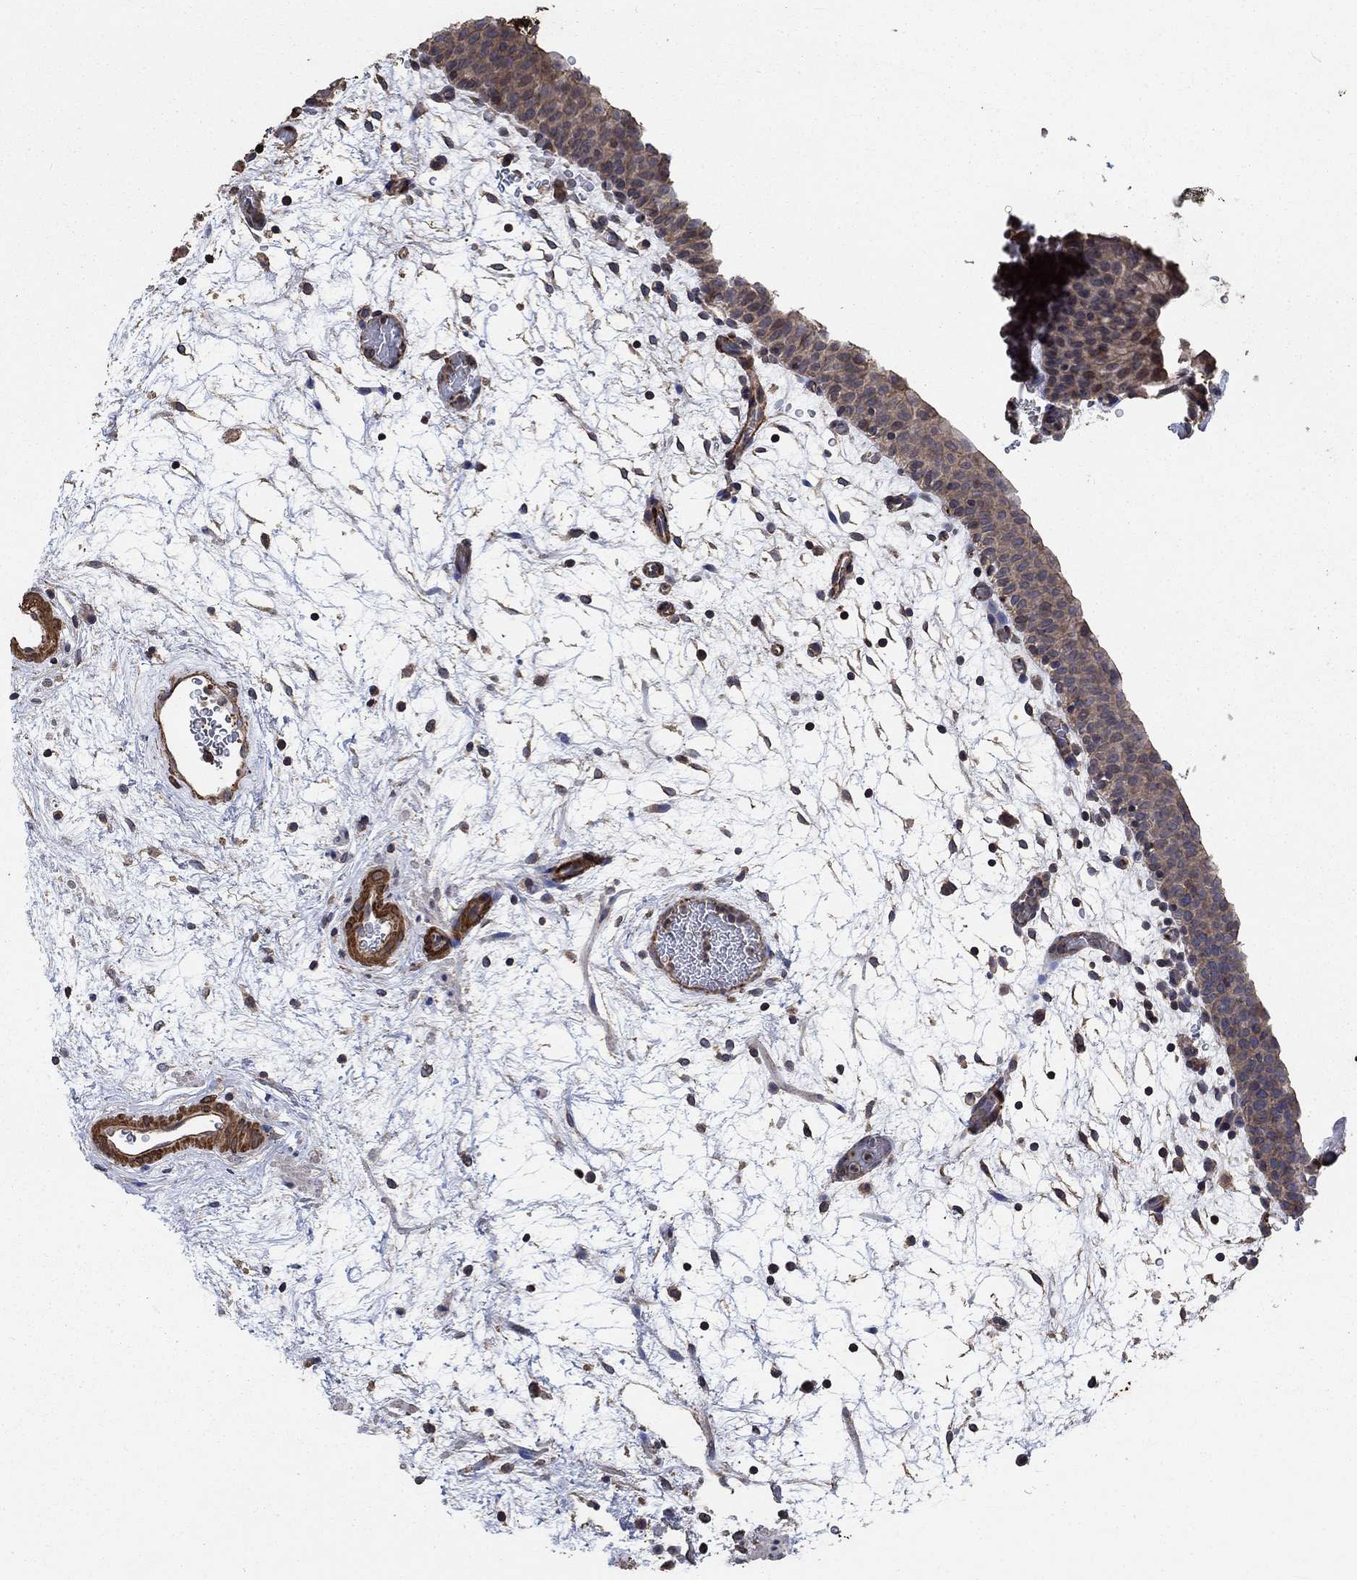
{"staining": {"intensity": "weak", "quantity": "<25%", "location": "cytoplasmic/membranous"}, "tissue": "urinary bladder", "cell_type": "Urothelial cells", "image_type": "normal", "snomed": [{"axis": "morphology", "description": "Normal tissue, NOS"}, {"axis": "topography", "description": "Urinary bladder"}], "caption": "DAB immunohistochemical staining of normal urinary bladder reveals no significant positivity in urothelial cells.", "gene": "PDE3A", "patient": {"sex": "male", "age": 37}}